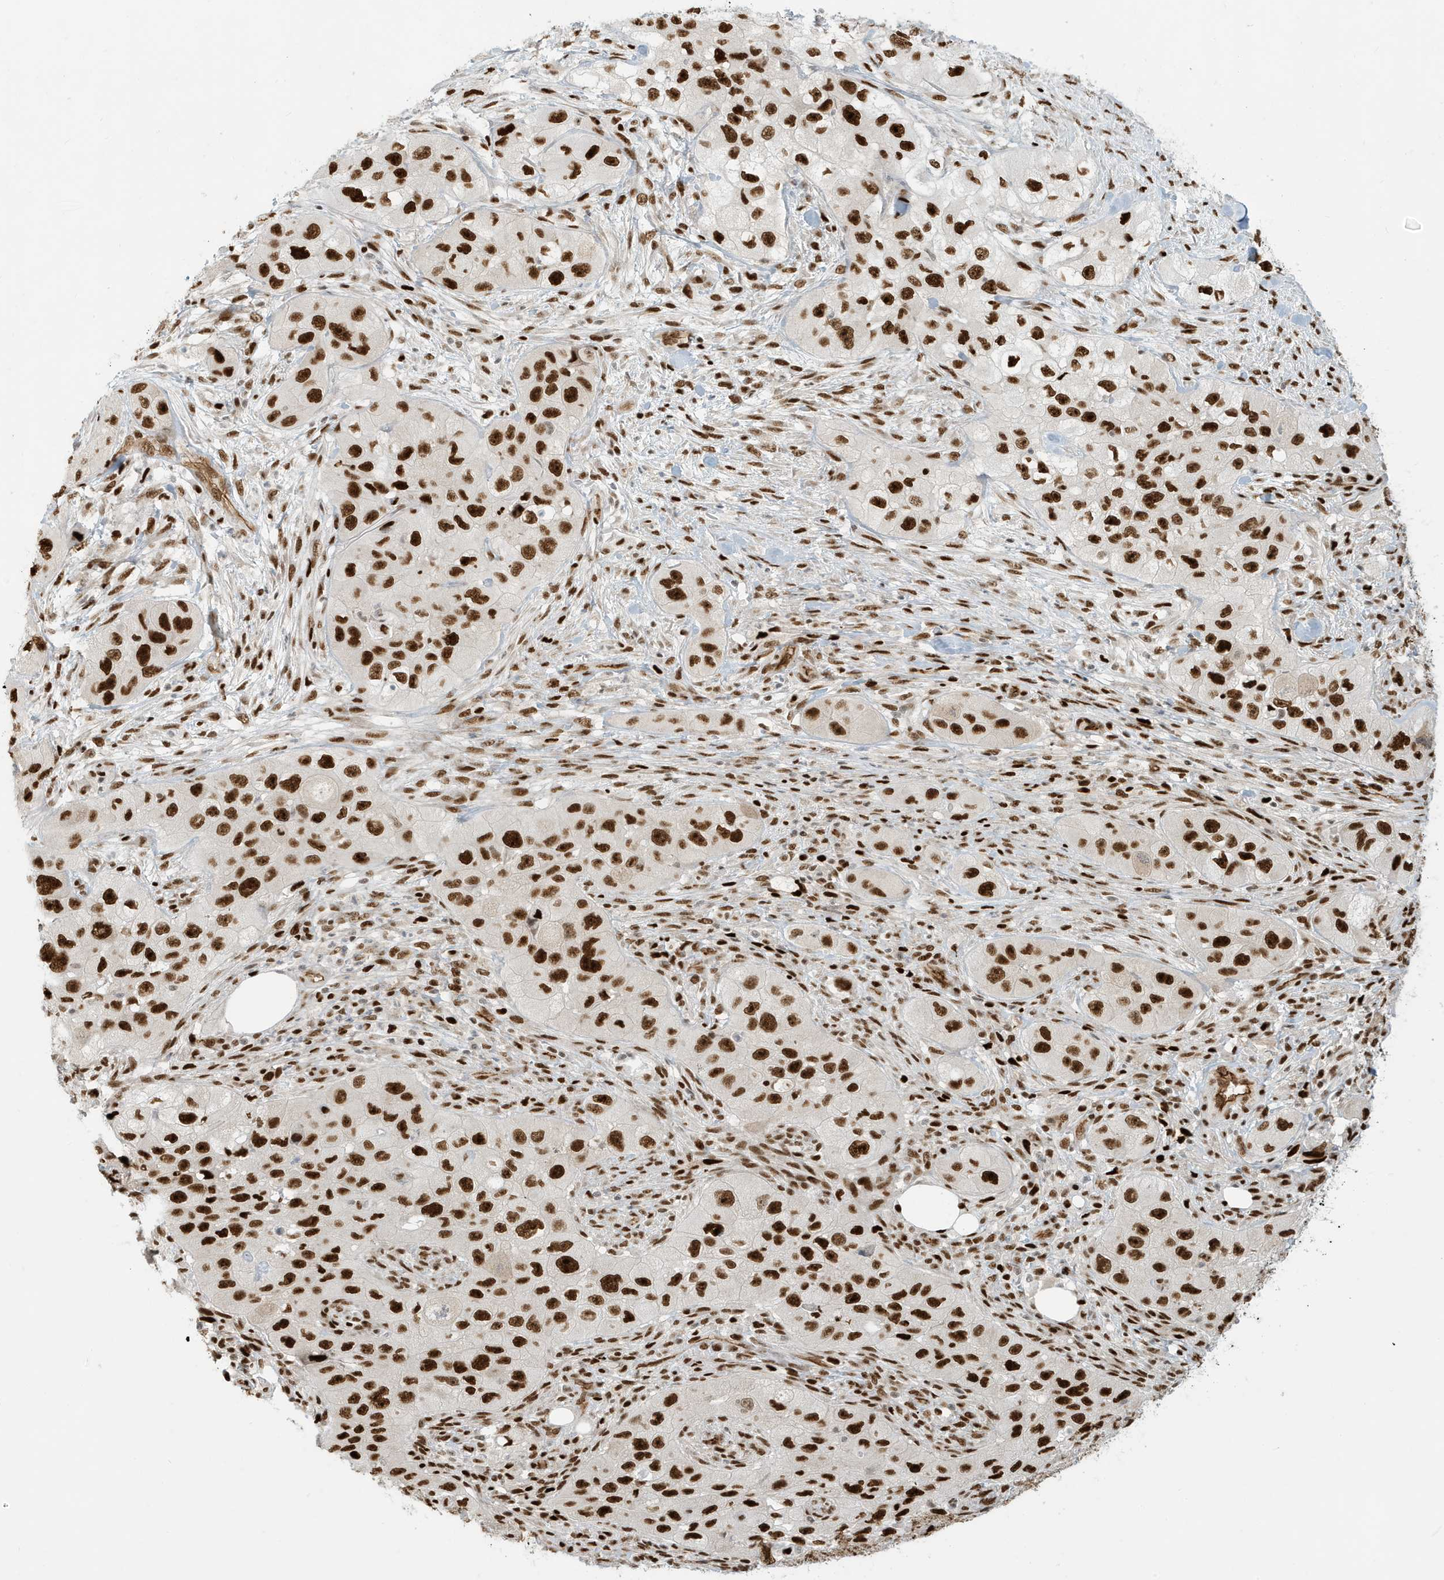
{"staining": {"intensity": "strong", "quantity": ">75%", "location": "nuclear"}, "tissue": "skin cancer", "cell_type": "Tumor cells", "image_type": "cancer", "snomed": [{"axis": "morphology", "description": "Squamous cell carcinoma, NOS"}, {"axis": "topography", "description": "Skin"}, {"axis": "topography", "description": "Subcutis"}], "caption": "This histopathology image exhibits skin squamous cell carcinoma stained with IHC to label a protein in brown. The nuclear of tumor cells show strong positivity for the protein. Nuclei are counter-stained blue.", "gene": "CKS2", "patient": {"sex": "male", "age": 73}}